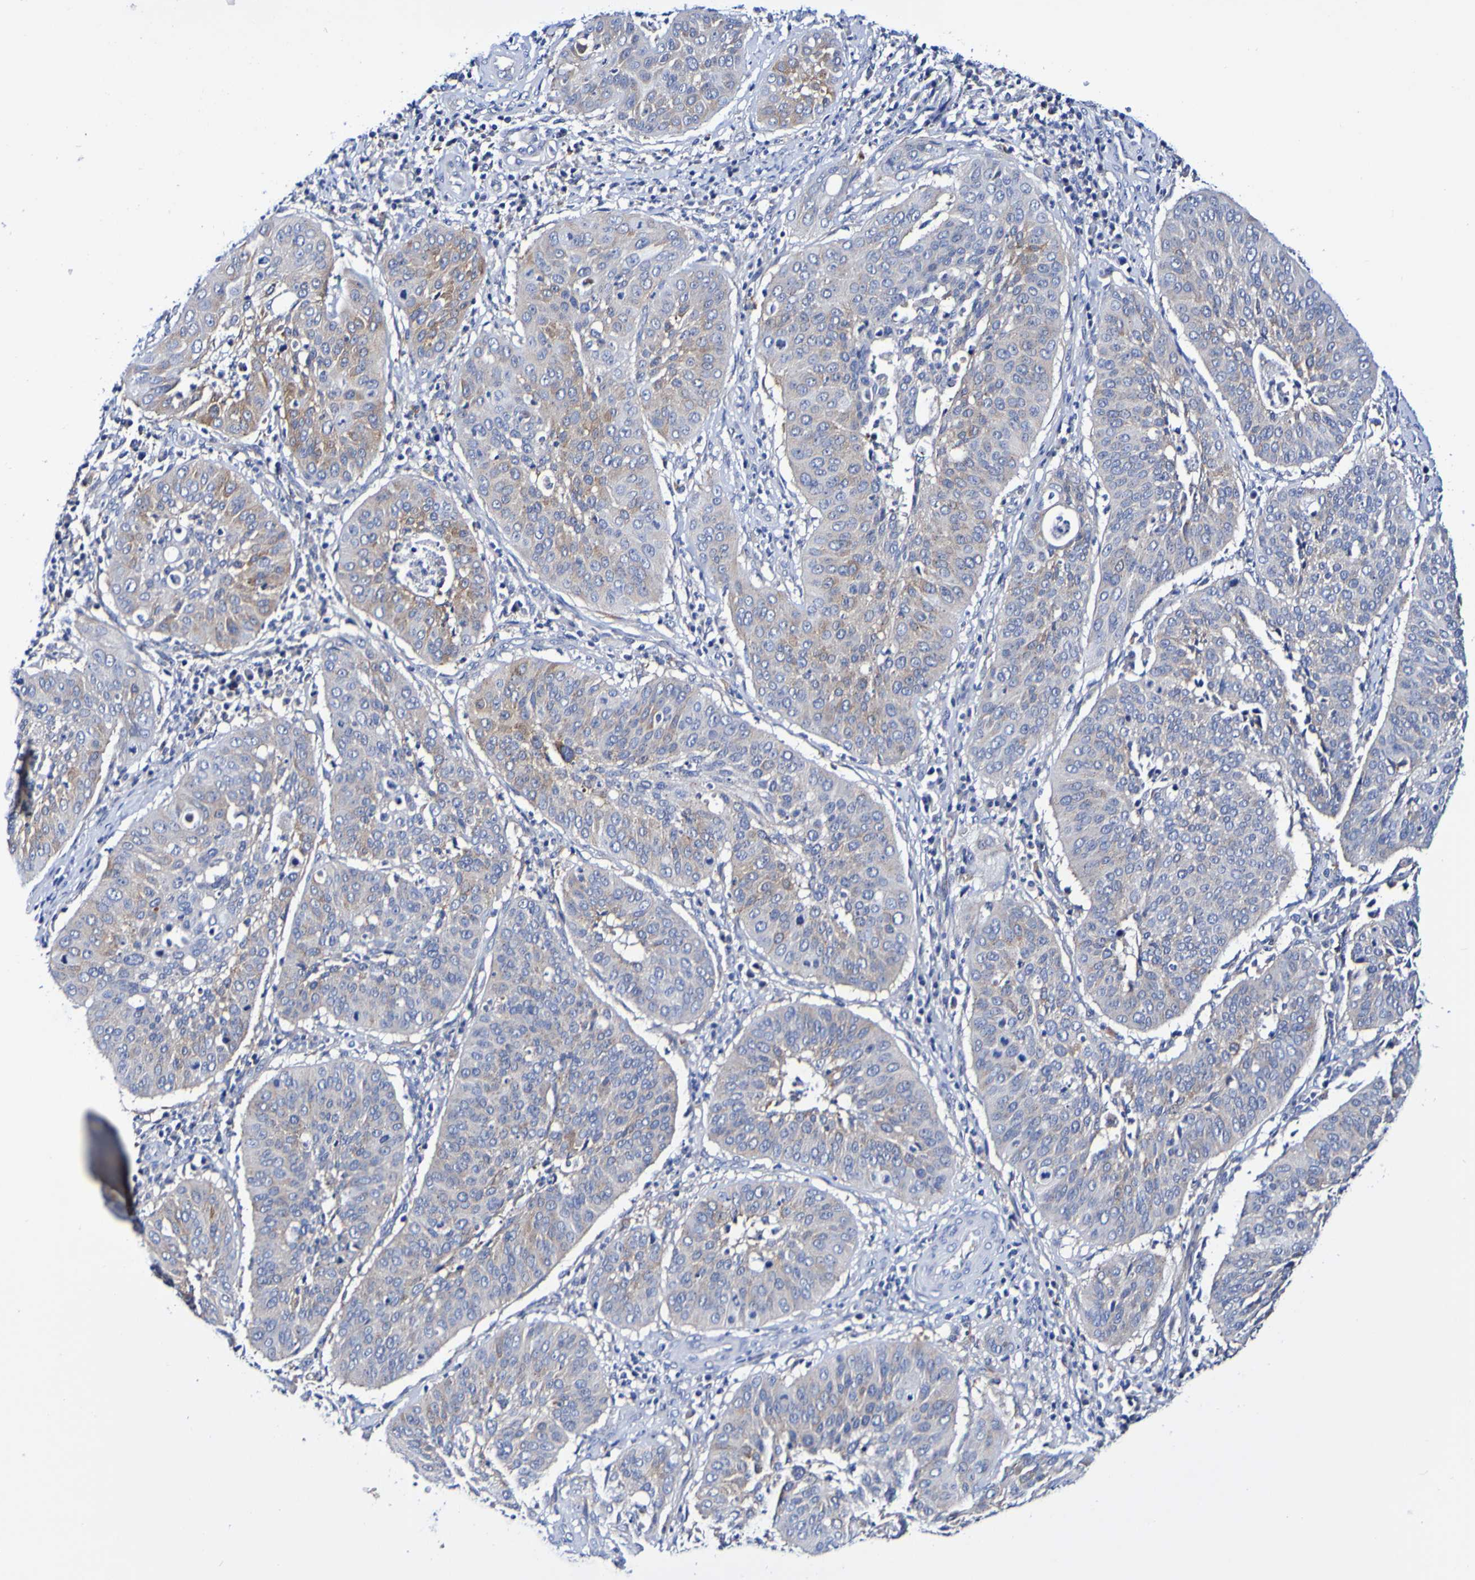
{"staining": {"intensity": "negative", "quantity": "none", "location": "none"}, "tissue": "cervical cancer", "cell_type": "Tumor cells", "image_type": "cancer", "snomed": [{"axis": "morphology", "description": "Normal tissue, NOS"}, {"axis": "morphology", "description": "Squamous cell carcinoma, NOS"}, {"axis": "topography", "description": "Cervix"}], "caption": "Cervical cancer (squamous cell carcinoma) stained for a protein using immunohistochemistry (IHC) exhibits no expression tumor cells.", "gene": "SEZ6", "patient": {"sex": "female", "age": 39}}